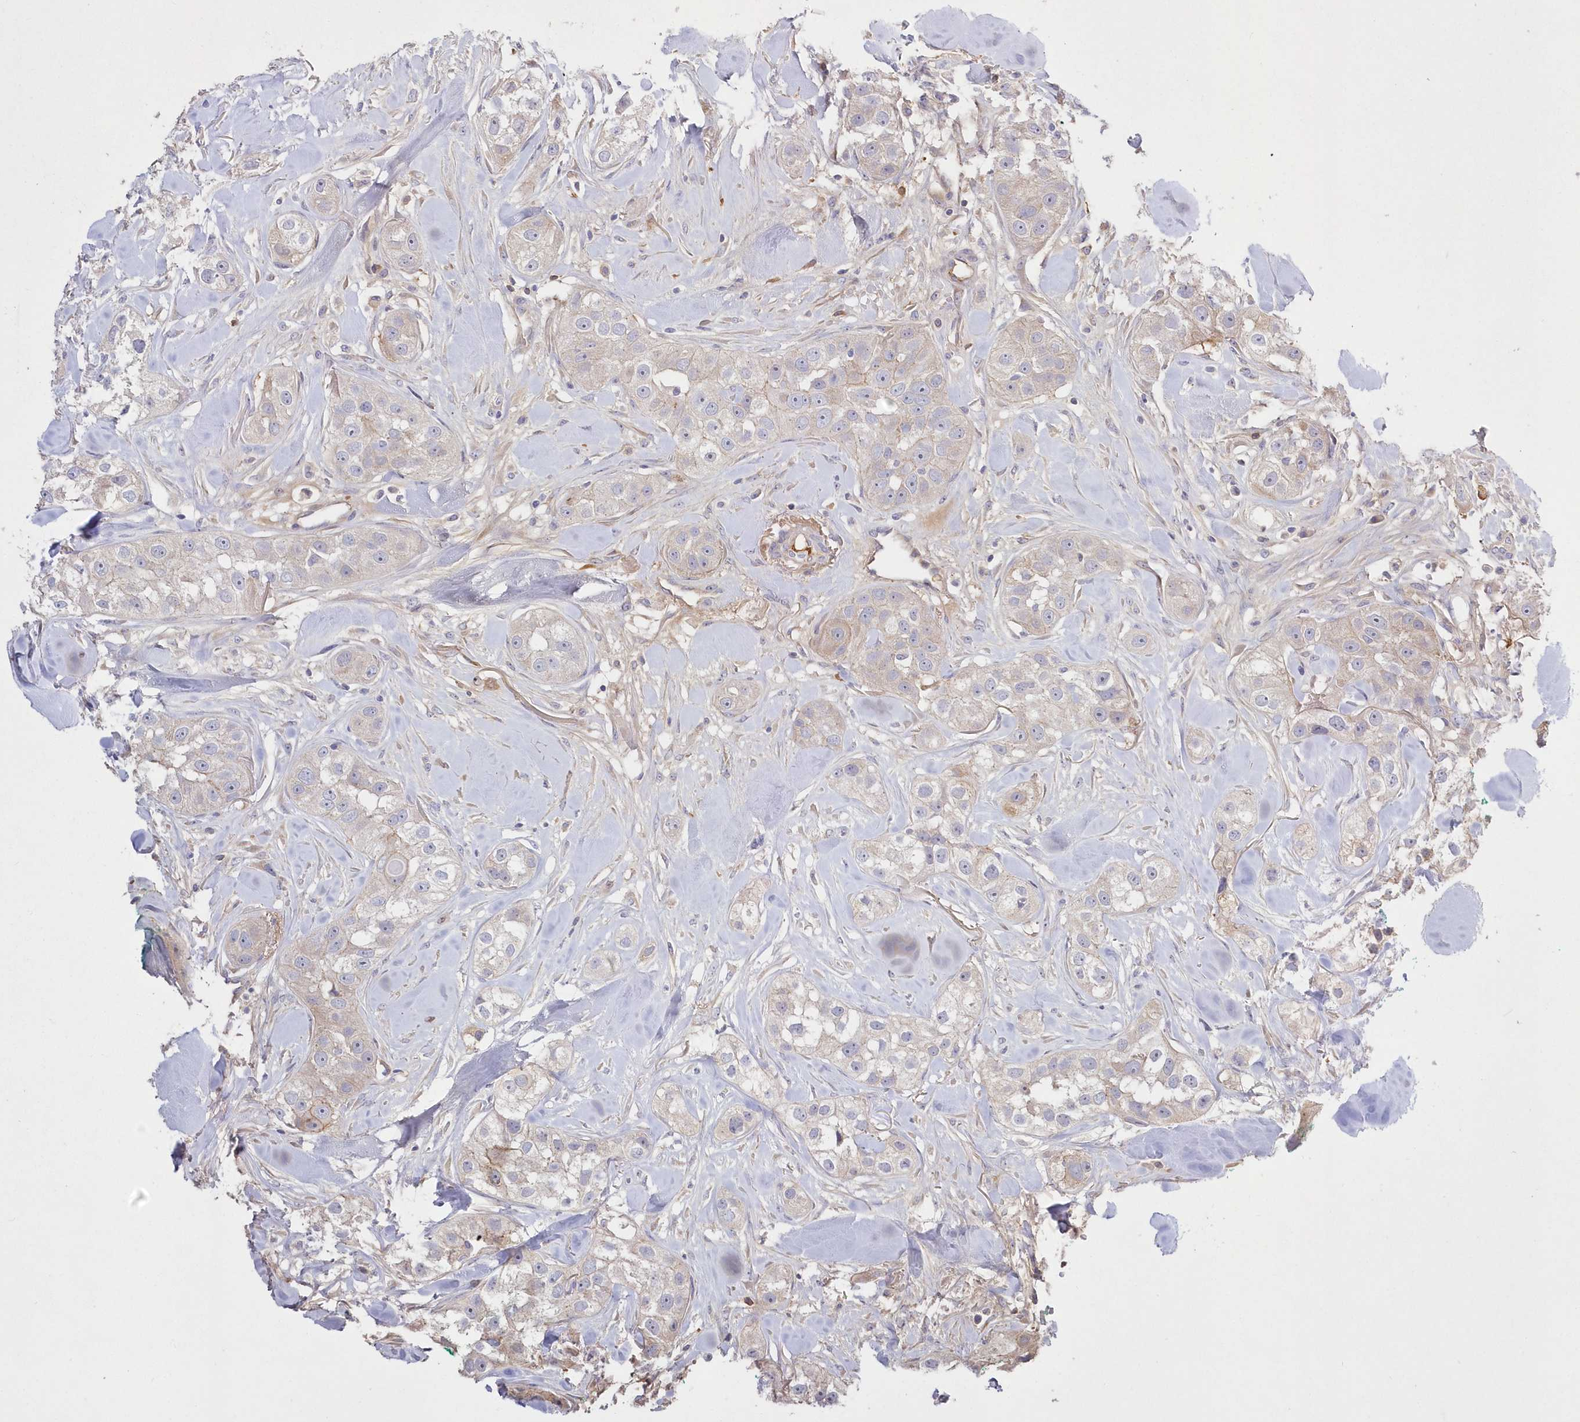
{"staining": {"intensity": "weak", "quantity": "<25%", "location": "cytoplasmic/membranous"}, "tissue": "head and neck cancer", "cell_type": "Tumor cells", "image_type": "cancer", "snomed": [{"axis": "morphology", "description": "Normal tissue, NOS"}, {"axis": "morphology", "description": "Squamous cell carcinoma, NOS"}, {"axis": "topography", "description": "Skeletal muscle"}, {"axis": "topography", "description": "Head-Neck"}], "caption": "Tumor cells are negative for brown protein staining in head and neck cancer. (Brightfield microscopy of DAB IHC at high magnification).", "gene": "WBP1L", "patient": {"sex": "male", "age": 51}}